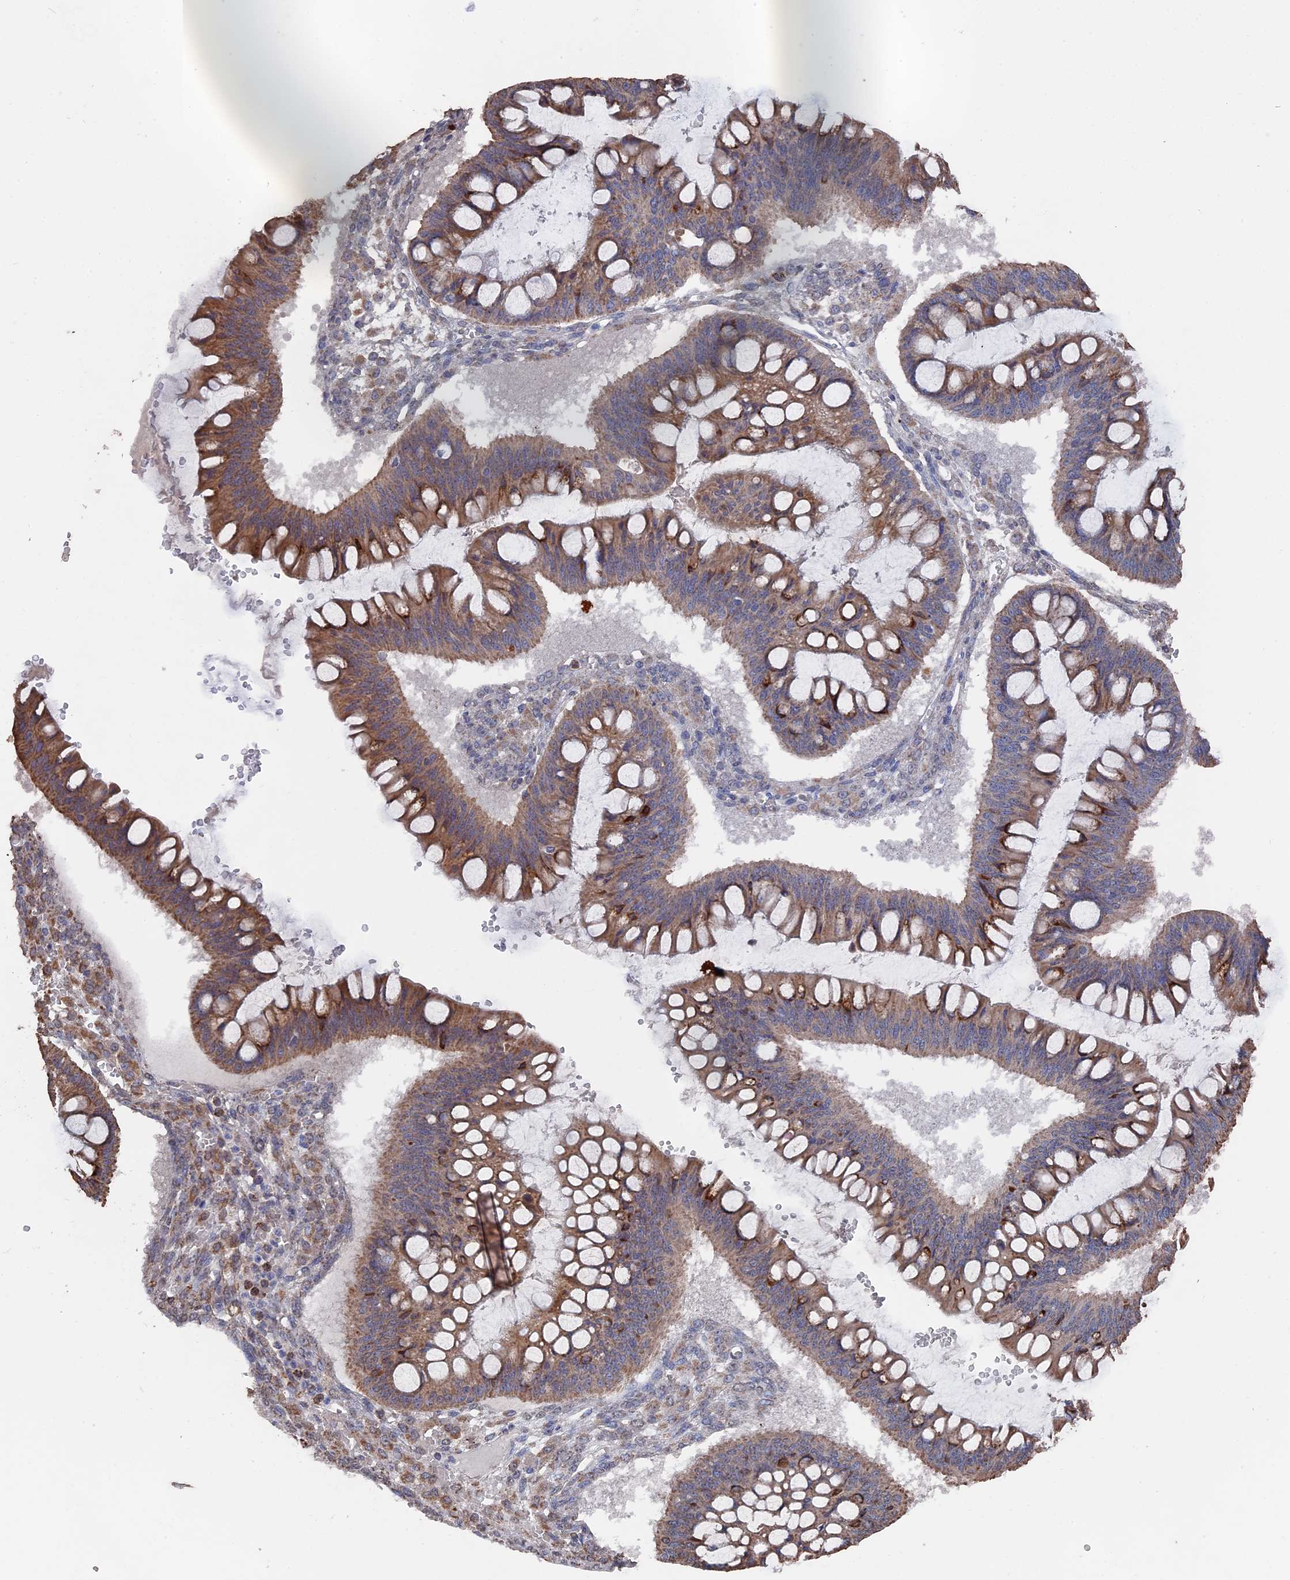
{"staining": {"intensity": "moderate", "quantity": ">75%", "location": "cytoplasmic/membranous"}, "tissue": "ovarian cancer", "cell_type": "Tumor cells", "image_type": "cancer", "snomed": [{"axis": "morphology", "description": "Cystadenocarcinoma, mucinous, NOS"}, {"axis": "topography", "description": "Ovary"}], "caption": "Protein staining exhibits moderate cytoplasmic/membranous positivity in approximately >75% of tumor cells in ovarian cancer (mucinous cystadenocarcinoma).", "gene": "SMG9", "patient": {"sex": "female", "age": 73}}